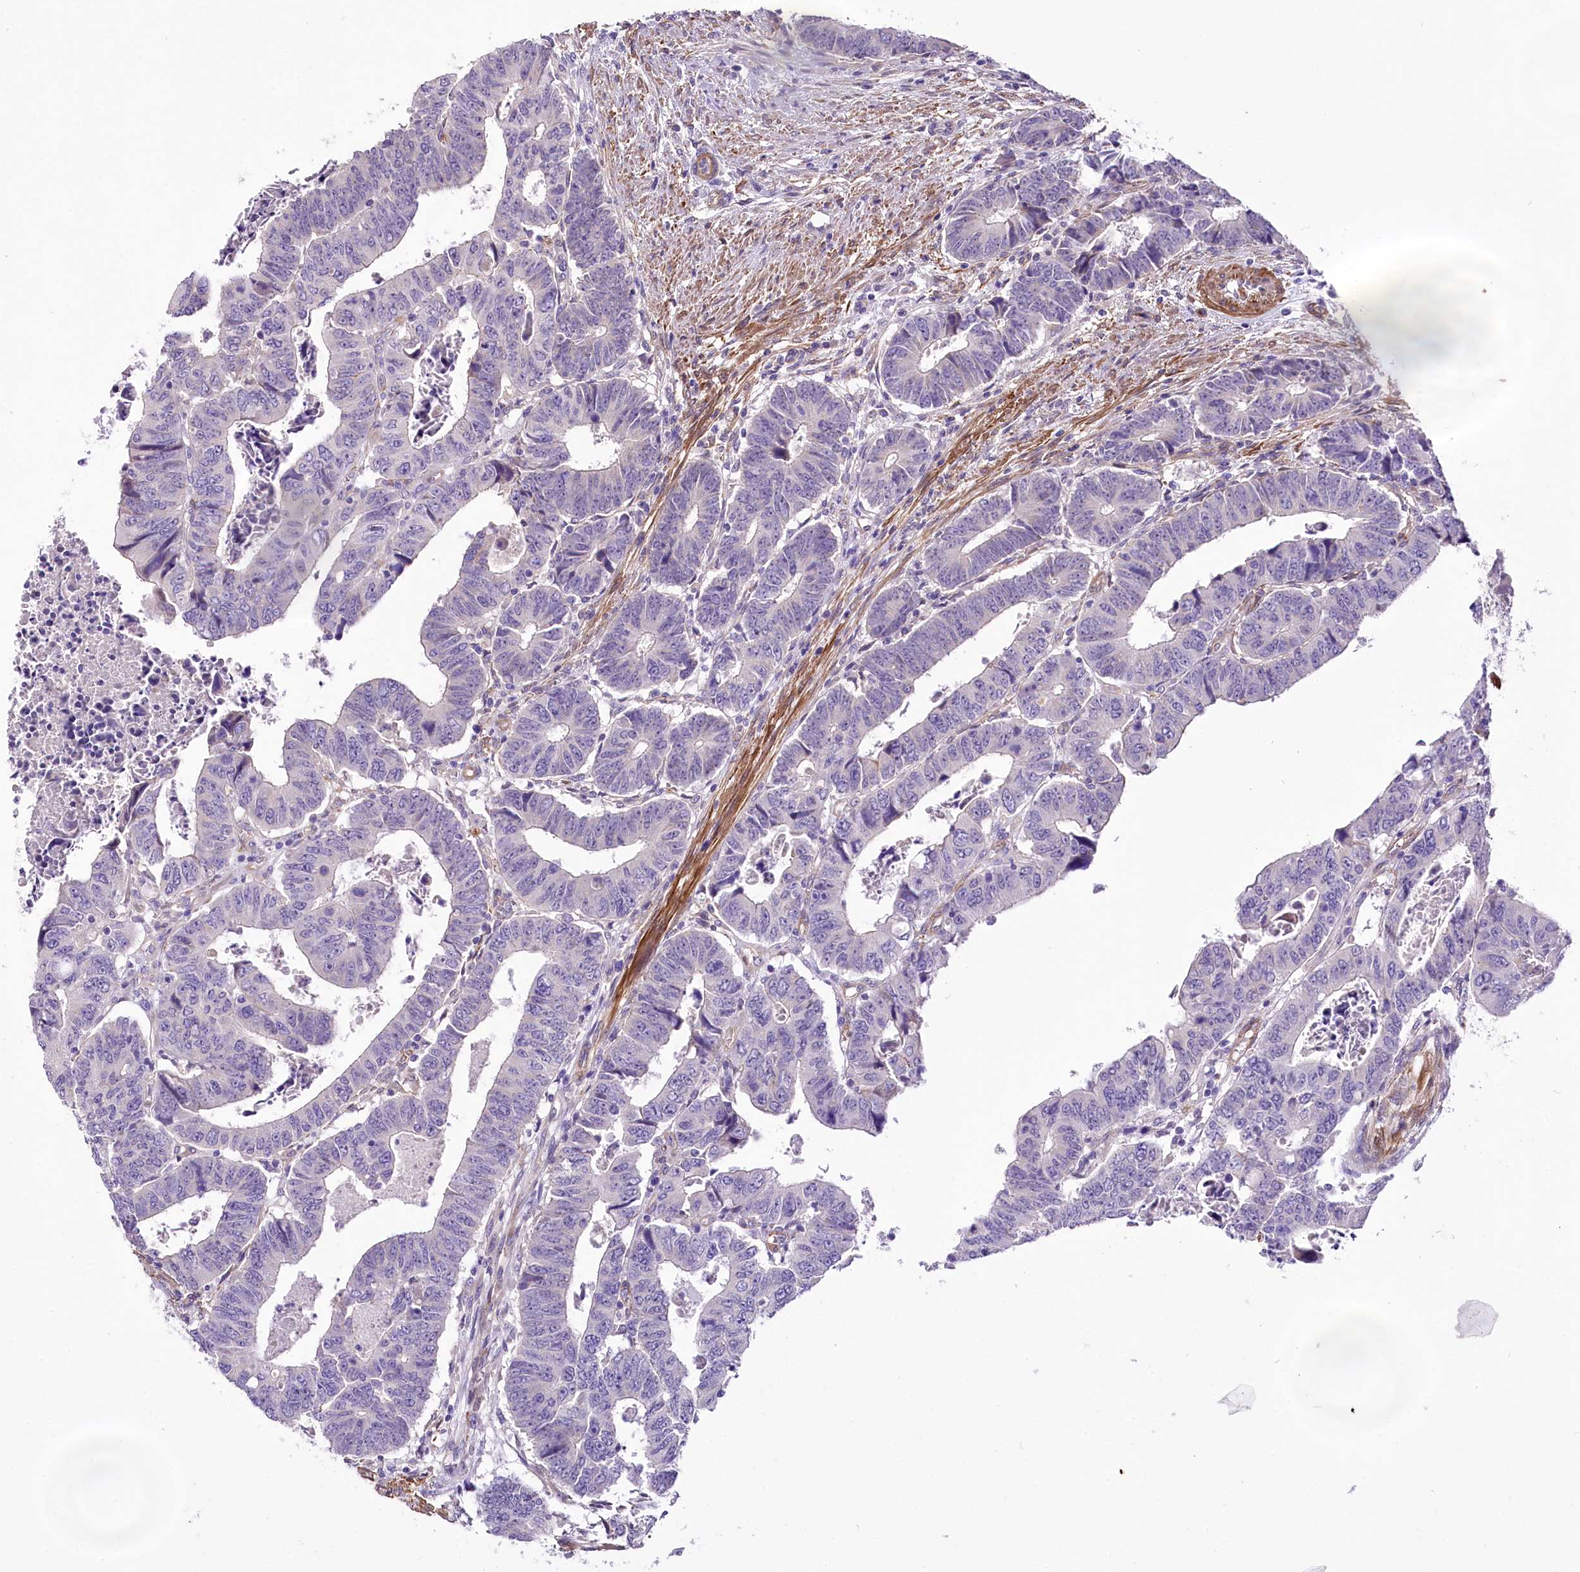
{"staining": {"intensity": "negative", "quantity": "none", "location": "none"}, "tissue": "colorectal cancer", "cell_type": "Tumor cells", "image_type": "cancer", "snomed": [{"axis": "morphology", "description": "Normal tissue, NOS"}, {"axis": "morphology", "description": "Adenocarcinoma, NOS"}, {"axis": "topography", "description": "Rectum"}], "caption": "Immunohistochemistry (IHC) image of neoplastic tissue: human colorectal cancer stained with DAB (3,3'-diaminobenzidine) displays no significant protein positivity in tumor cells. (Stains: DAB (3,3'-diaminobenzidine) immunohistochemistry (IHC) with hematoxylin counter stain, Microscopy: brightfield microscopy at high magnification).", "gene": "RDH16", "patient": {"sex": "female", "age": 65}}